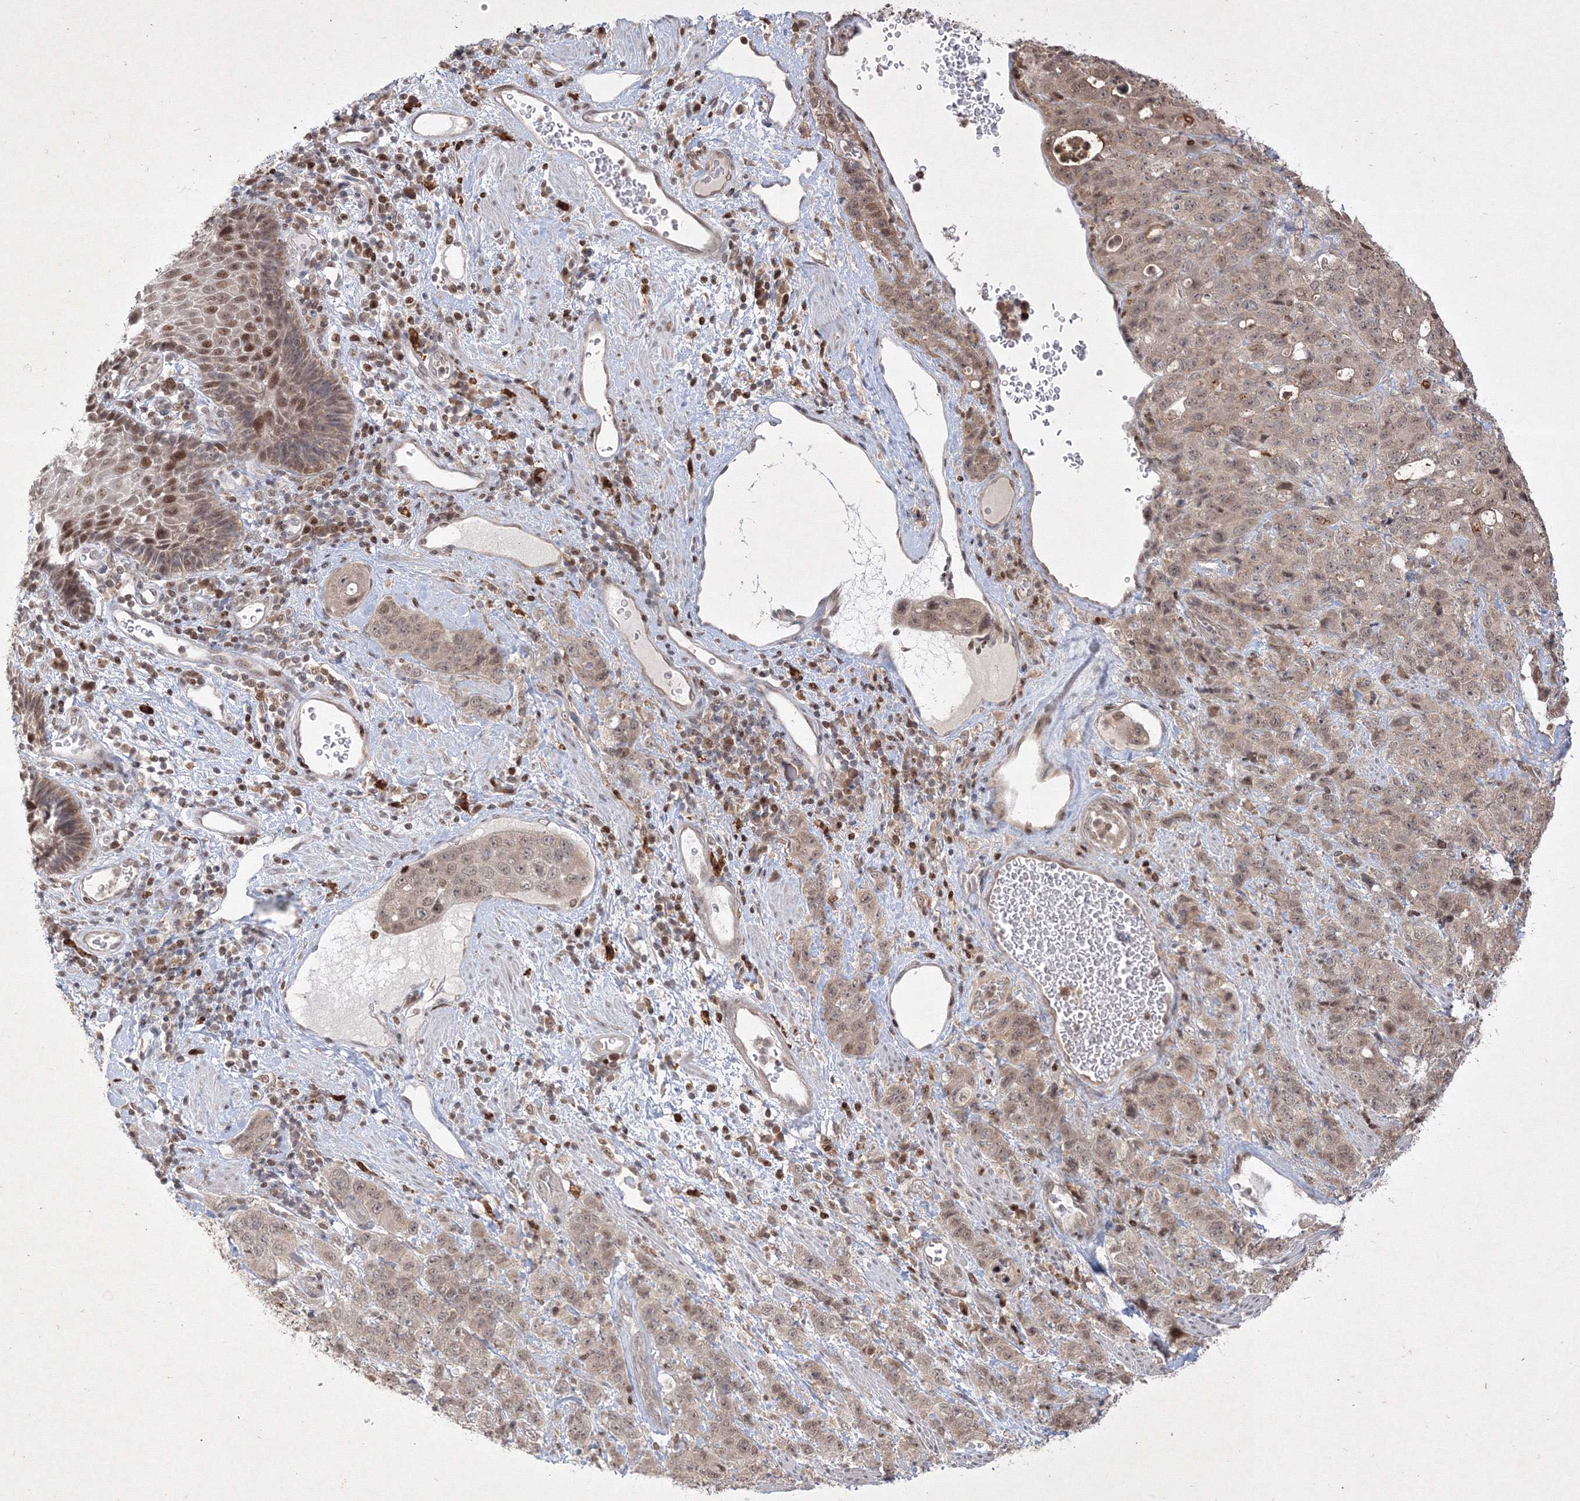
{"staining": {"intensity": "negative", "quantity": "none", "location": "none"}, "tissue": "stomach cancer", "cell_type": "Tumor cells", "image_type": "cancer", "snomed": [{"axis": "morphology", "description": "Adenocarcinoma, NOS"}, {"axis": "topography", "description": "Stomach"}], "caption": "Tumor cells show no significant expression in adenocarcinoma (stomach).", "gene": "TAB1", "patient": {"sex": "male", "age": 48}}